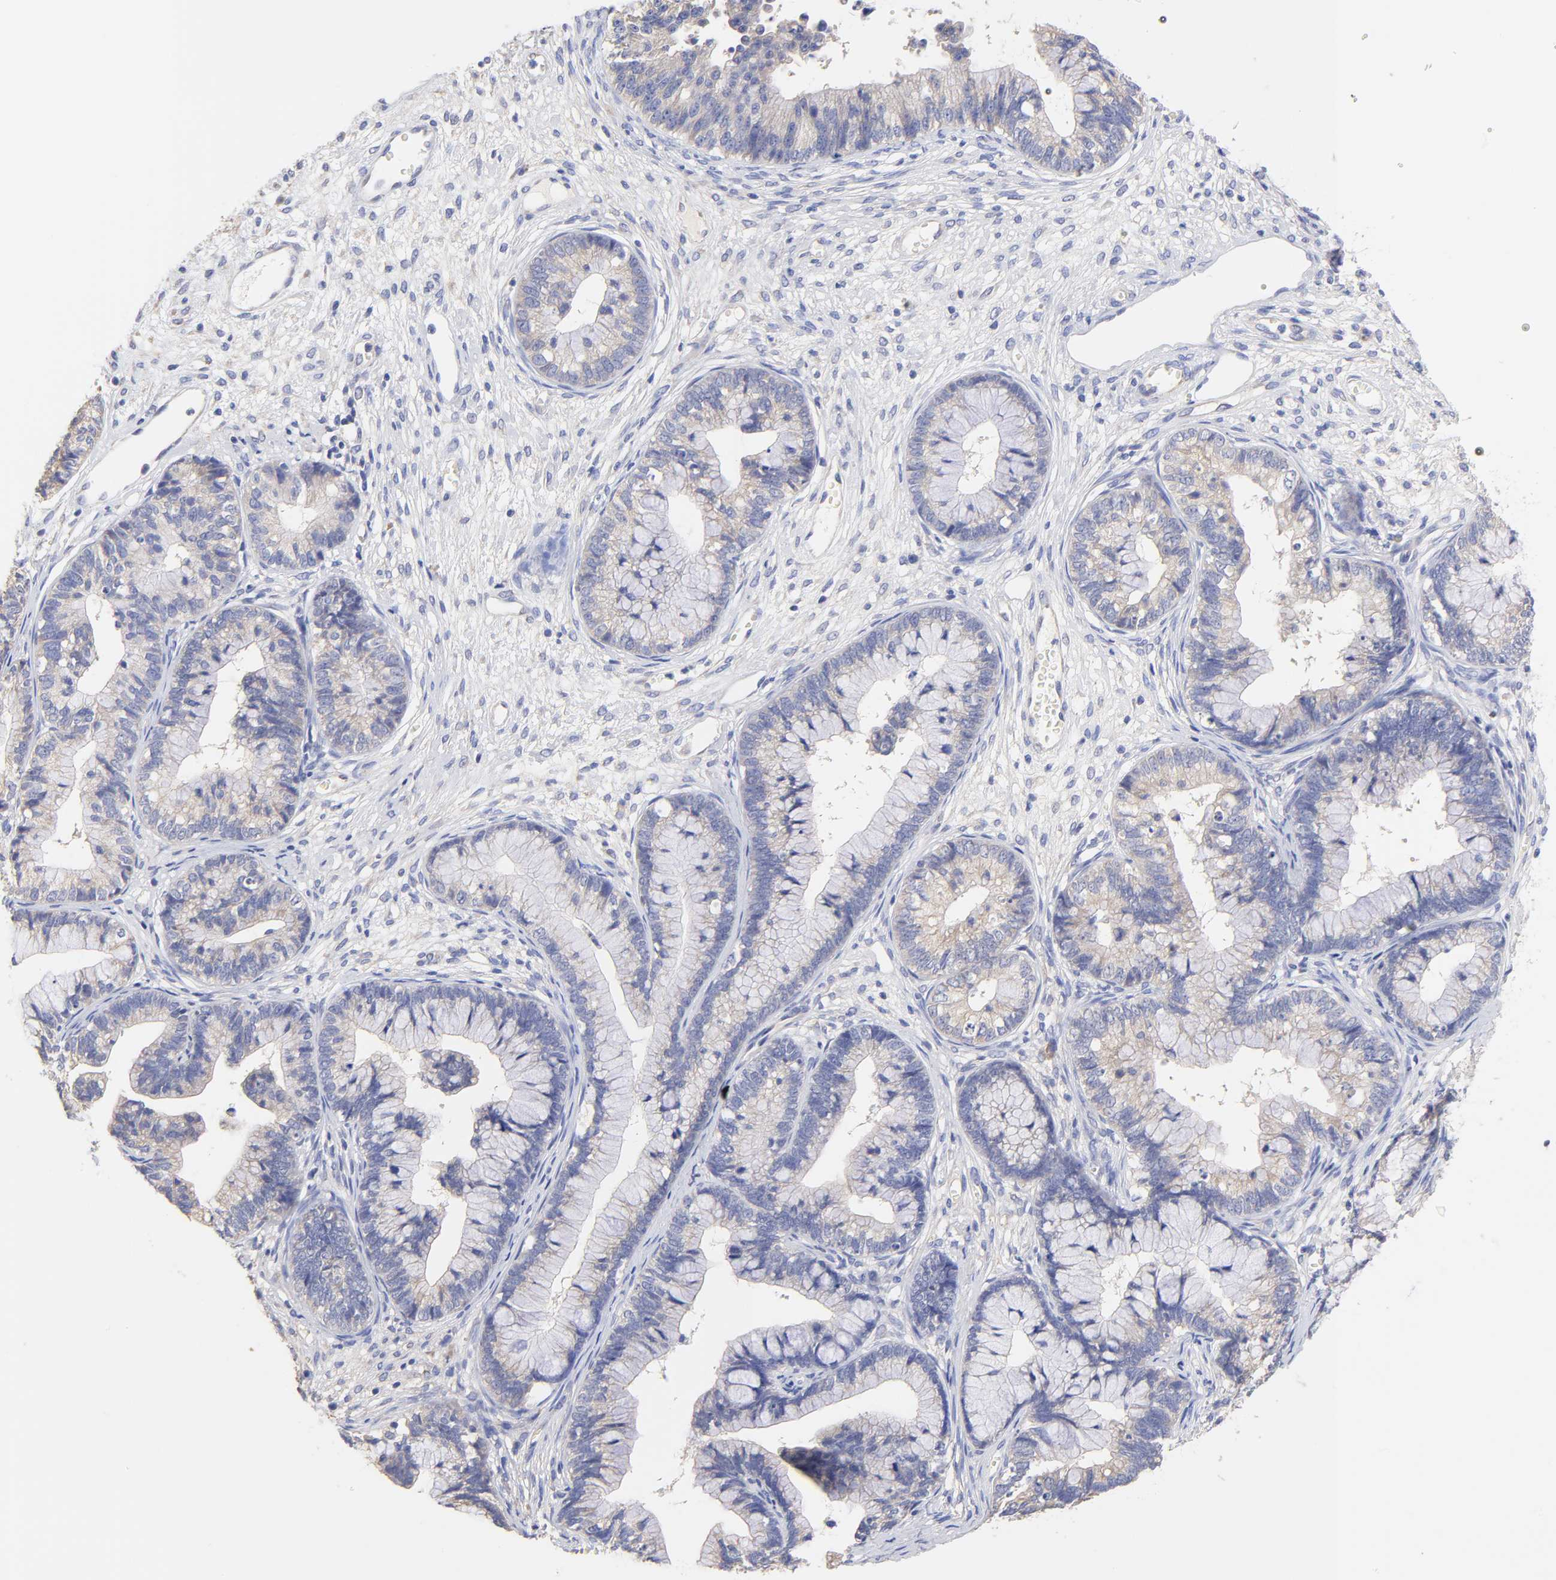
{"staining": {"intensity": "weak", "quantity": "<25%", "location": "cytoplasmic/membranous"}, "tissue": "cervical cancer", "cell_type": "Tumor cells", "image_type": "cancer", "snomed": [{"axis": "morphology", "description": "Adenocarcinoma, NOS"}, {"axis": "topography", "description": "Cervix"}], "caption": "IHC photomicrograph of neoplastic tissue: cervical cancer (adenocarcinoma) stained with DAB (3,3'-diaminobenzidine) exhibits no significant protein staining in tumor cells.", "gene": "TNFRSF13C", "patient": {"sex": "female", "age": 44}}